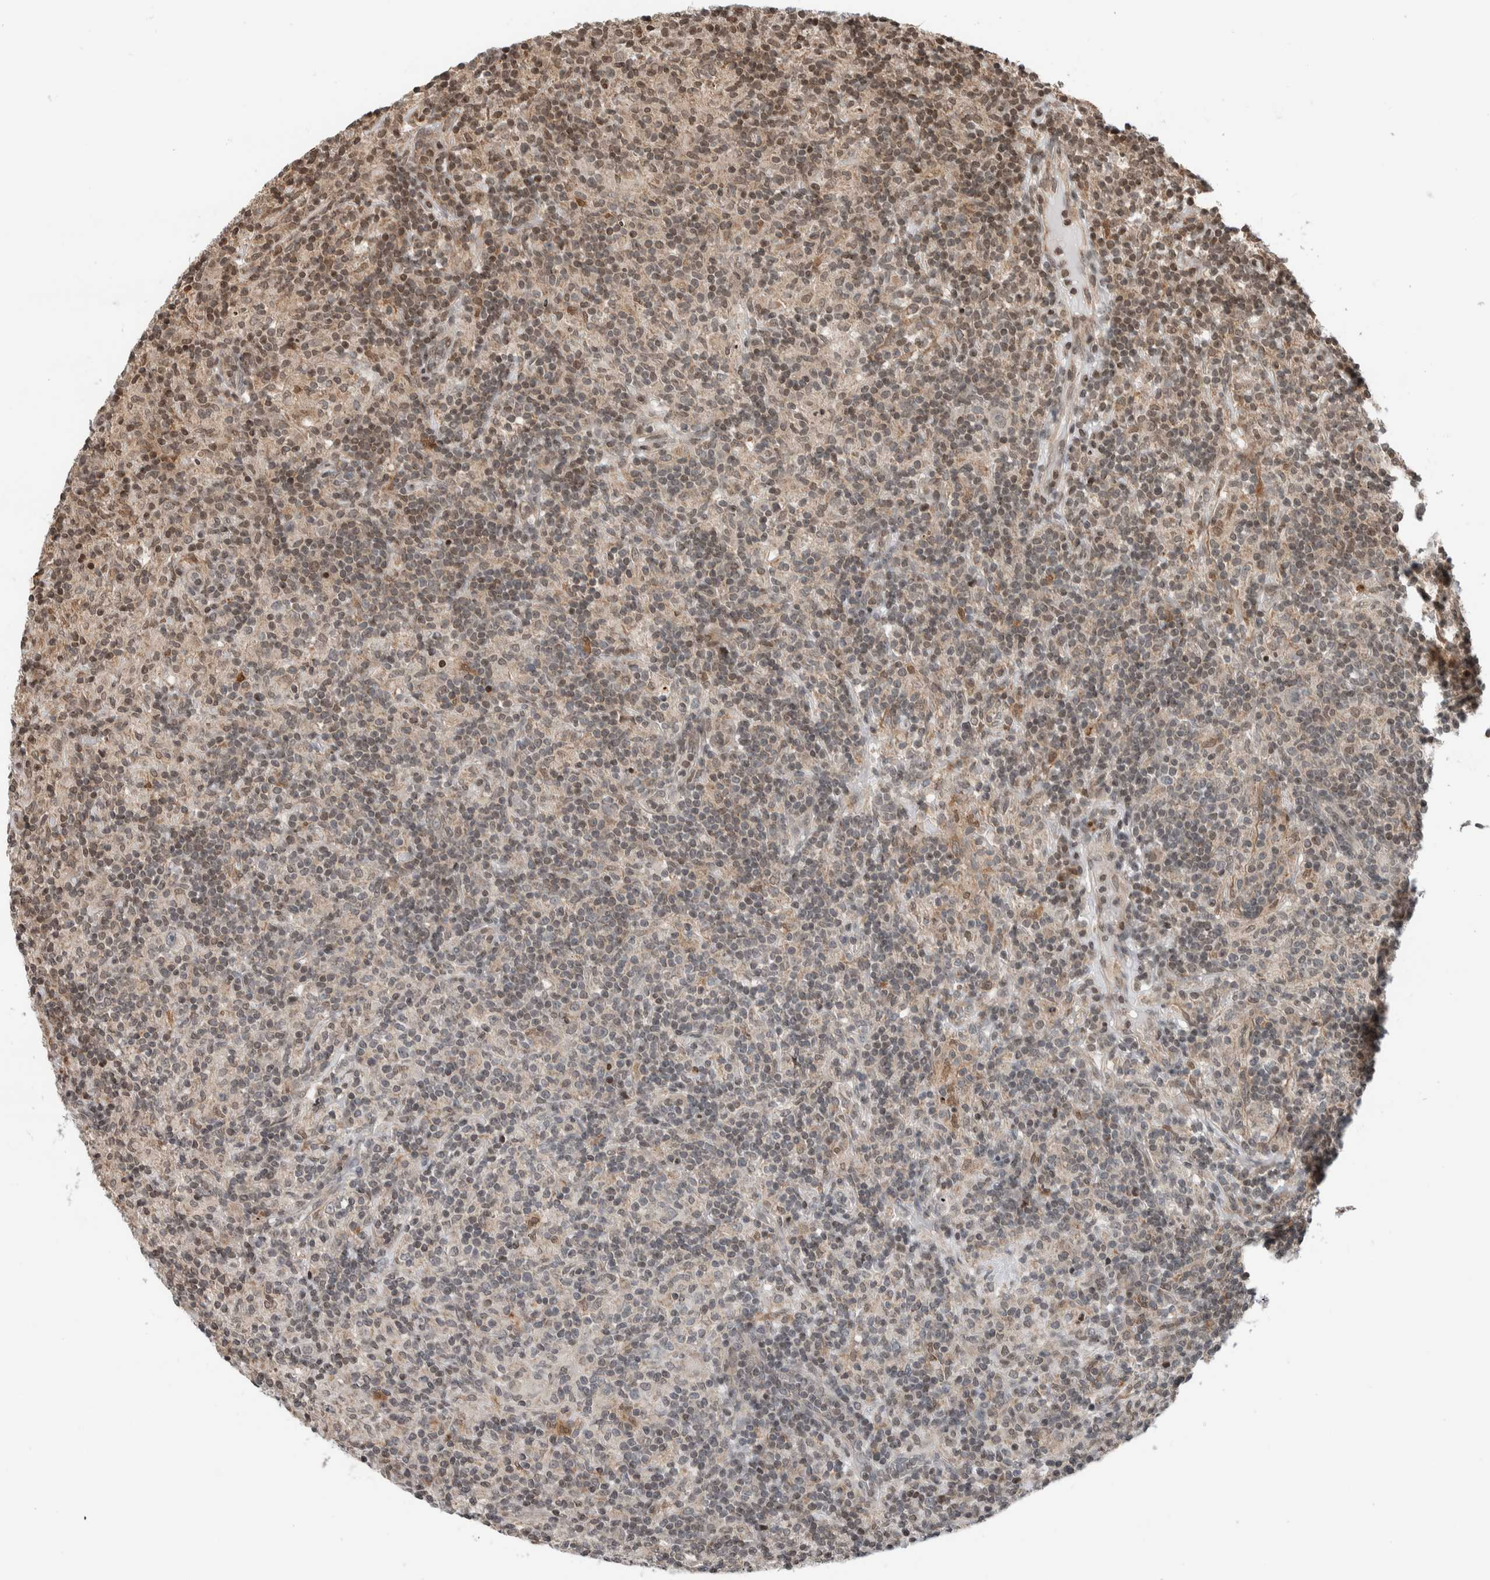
{"staining": {"intensity": "negative", "quantity": "none", "location": "none"}, "tissue": "lymphoma", "cell_type": "Tumor cells", "image_type": "cancer", "snomed": [{"axis": "morphology", "description": "Hodgkin's disease, NOS"}, {"axis": "topography", "description": "Lymph node"}], "caption": "Immunohistochemistry (IHC) of Hodgkin's disease exhibits no positivity in tumor cells. (Stains: DAB immunohistochemistry (IHC) with hematoxylin counter stain, Microscopy: brightfield microscopy at high magnification).", "gene": "NPLOC4", "patient": {"sex": "male", "age": 70}}